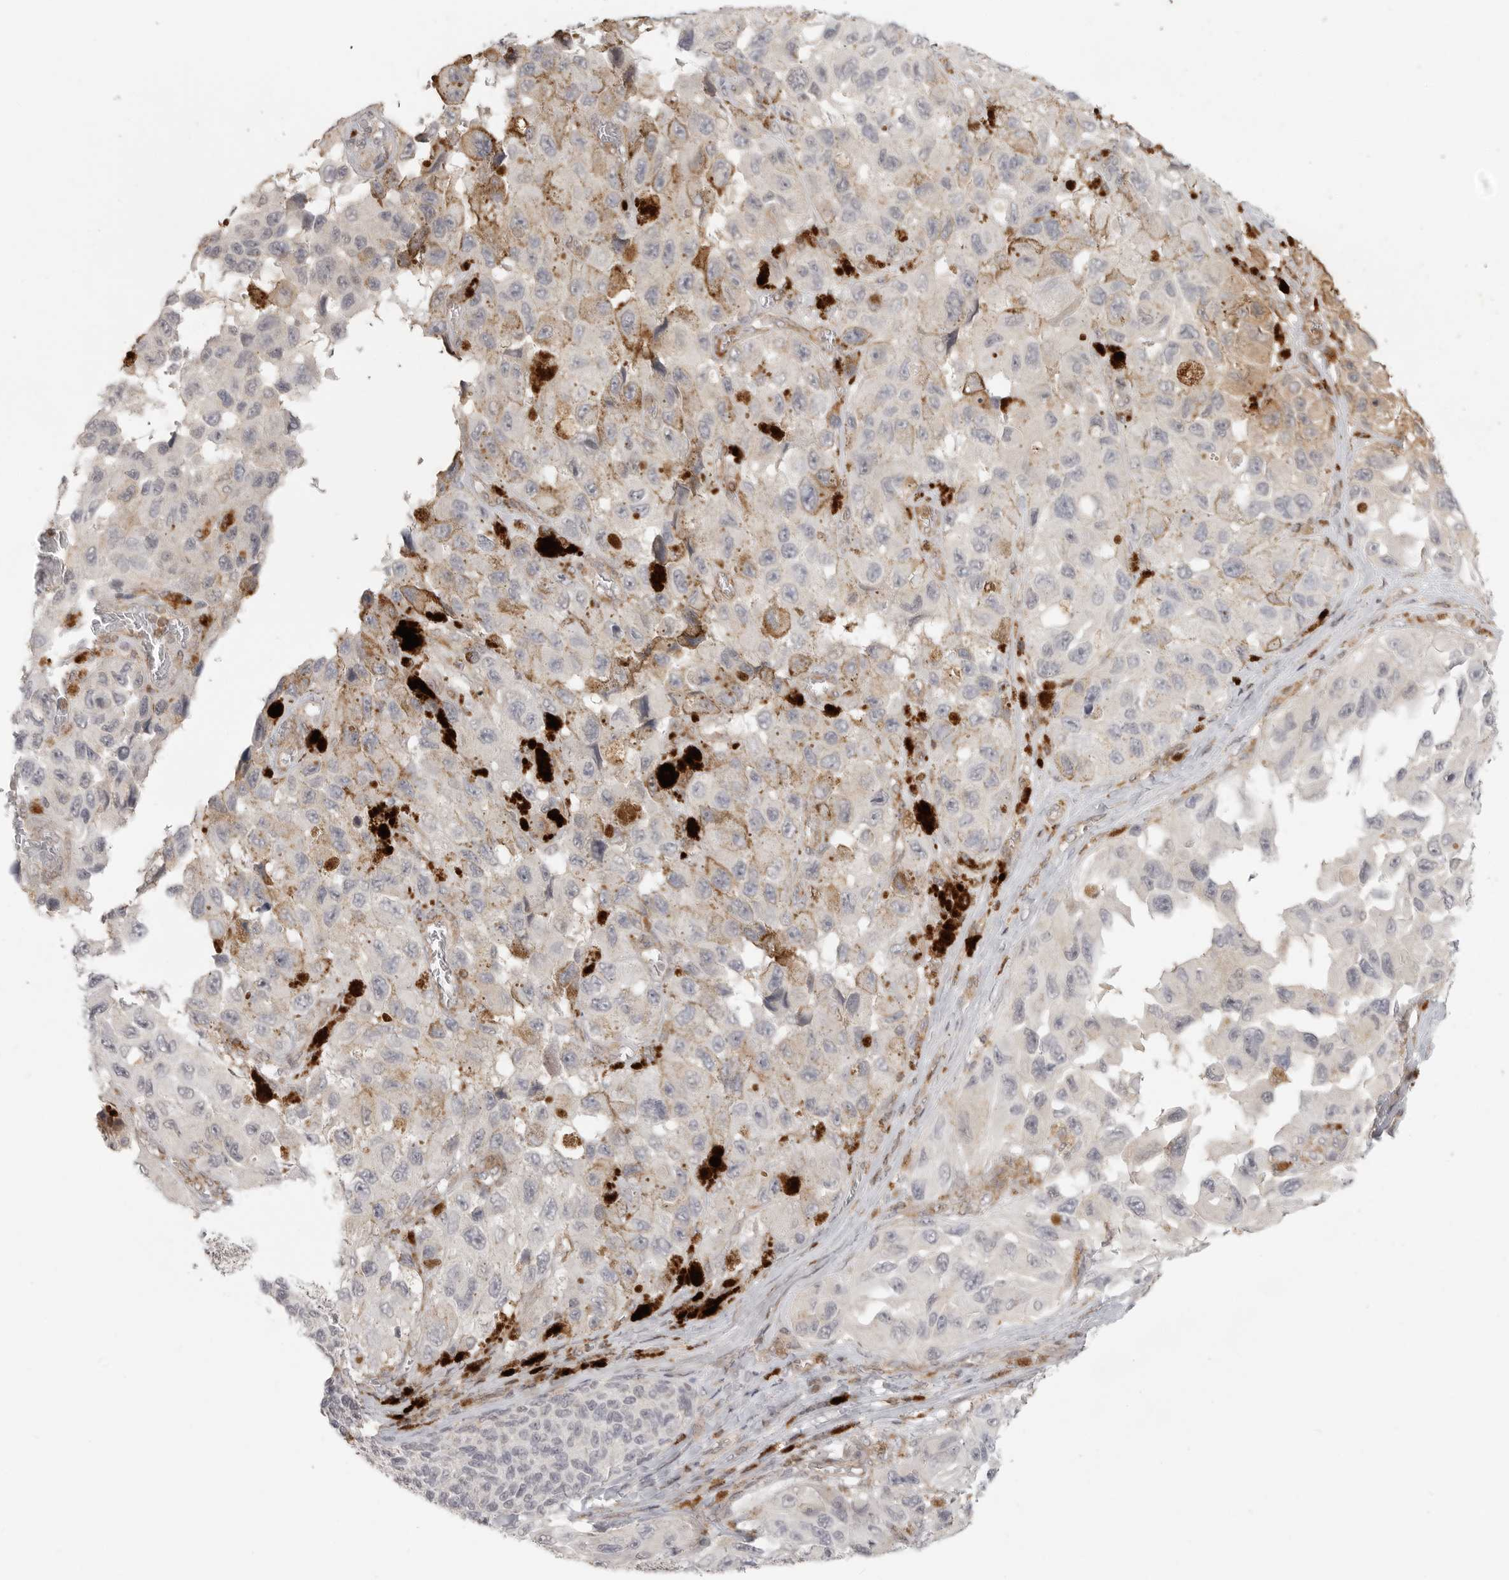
{"staining": {"intensity": "negative", "quantity": "none", "location": "none"}, "tissue": "melanoma", "cell_type": "Tumor cells", "image_type": "cancer", "snomed": [{"axis": "morphology", "description": "Malignant melanoma, NOS"}, {"axis": "topography", "description": "Skin"}], "caption": "IHC photomicrograph of neoplastic tissue: human melanoma stained with DAB (3,3'-diaminobenzidine) exhibits no significant protein staining in tumor cells.", "gene": "SH3KBP1", "patient": {"sex": "female", "age": 73}}